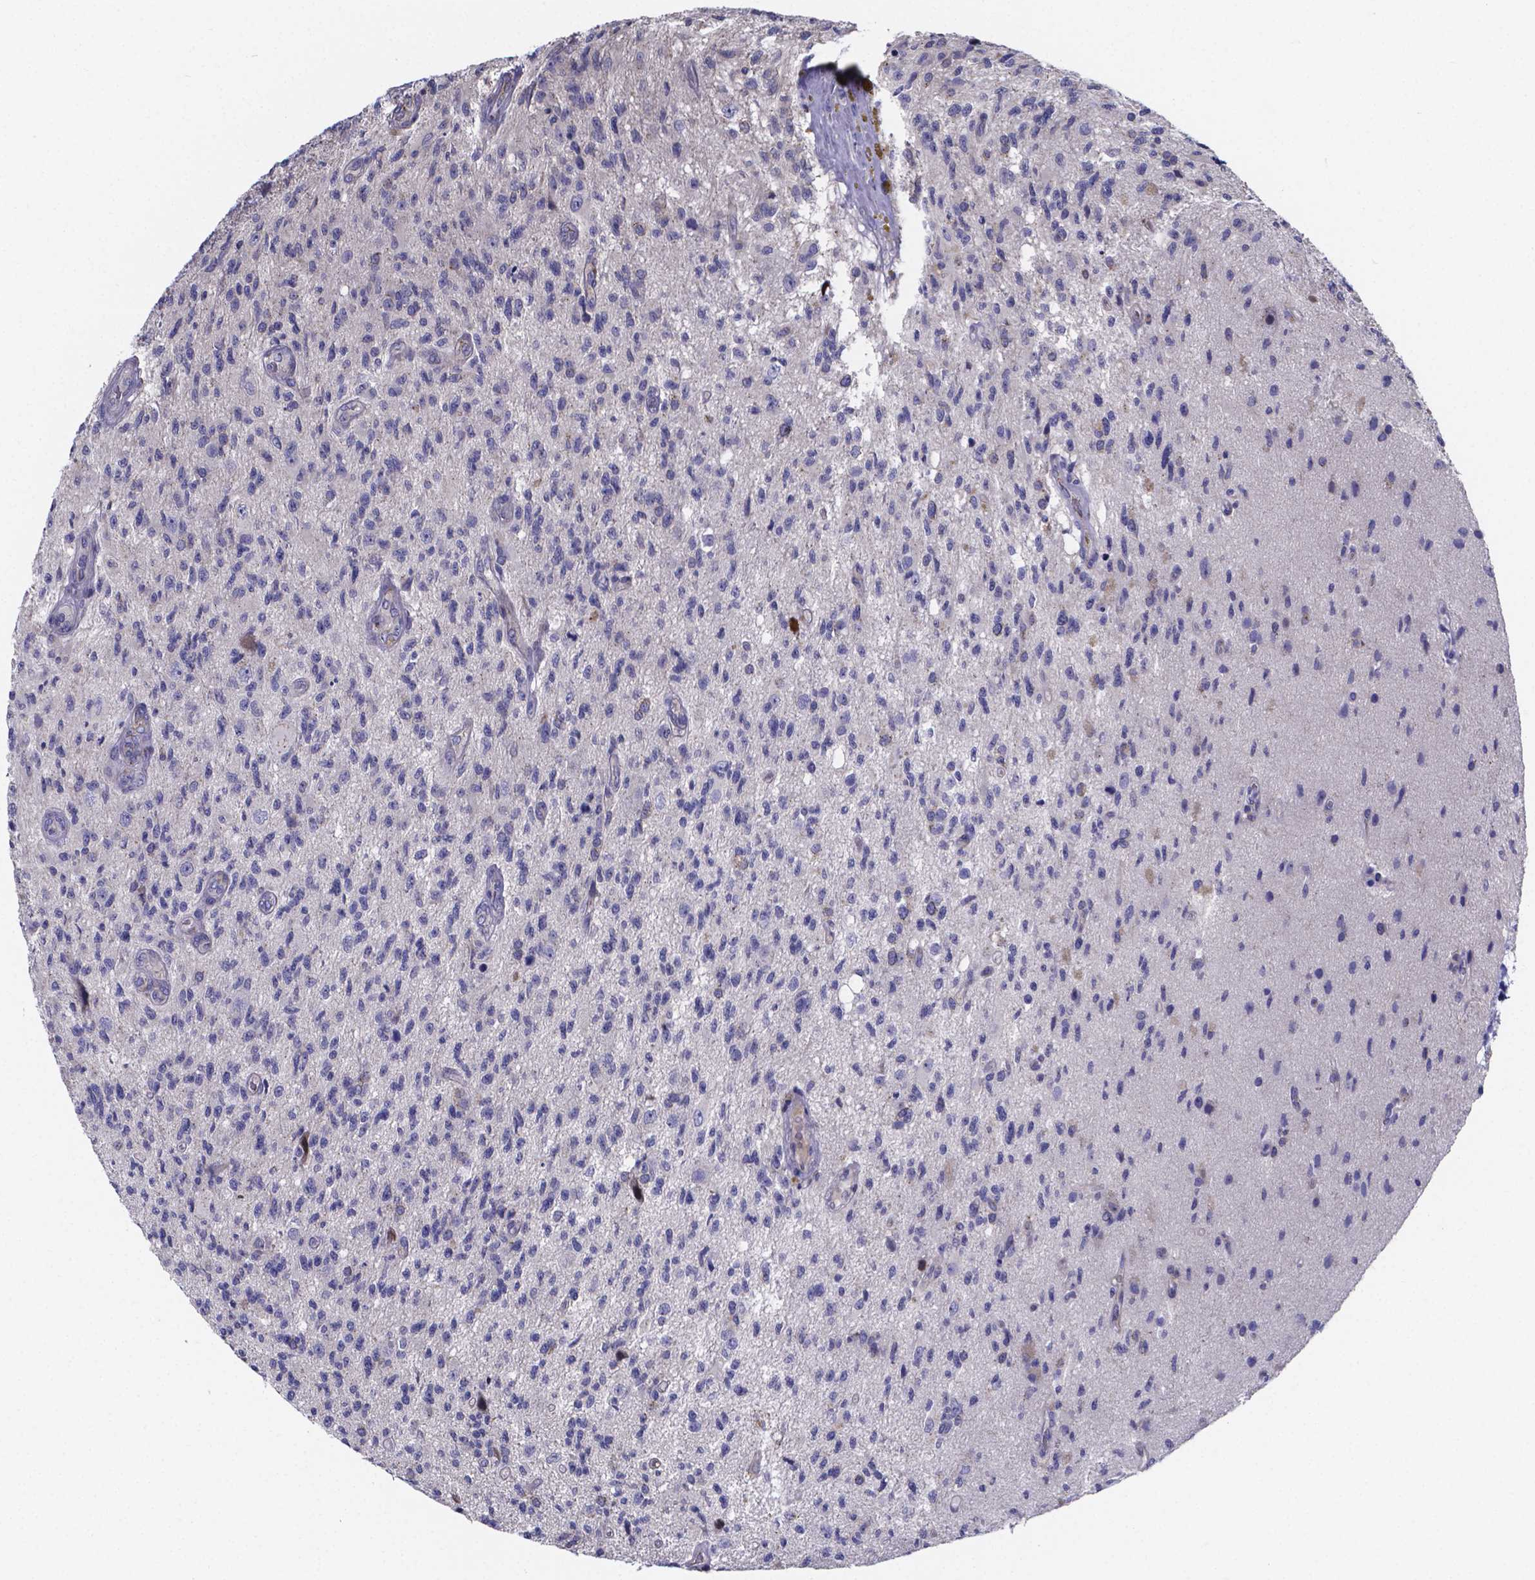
{"staining": {"intensity": "negative", "quantity": "none", "location": "none"}, "tissue": "glioma", "cell_type": "Tumor cells", "image_type": "cancer", "snomed": [{"axis": "morphology", "description": "Glioma, malignant, High grade"}, {"axis": "topography", "description": "Brain"}], "caption": "Human glioma stained for a protein using IHC displays no expression in tumor cells.", "gene": "SFRP4", "patient": {"sex": "male", "age": 56}}